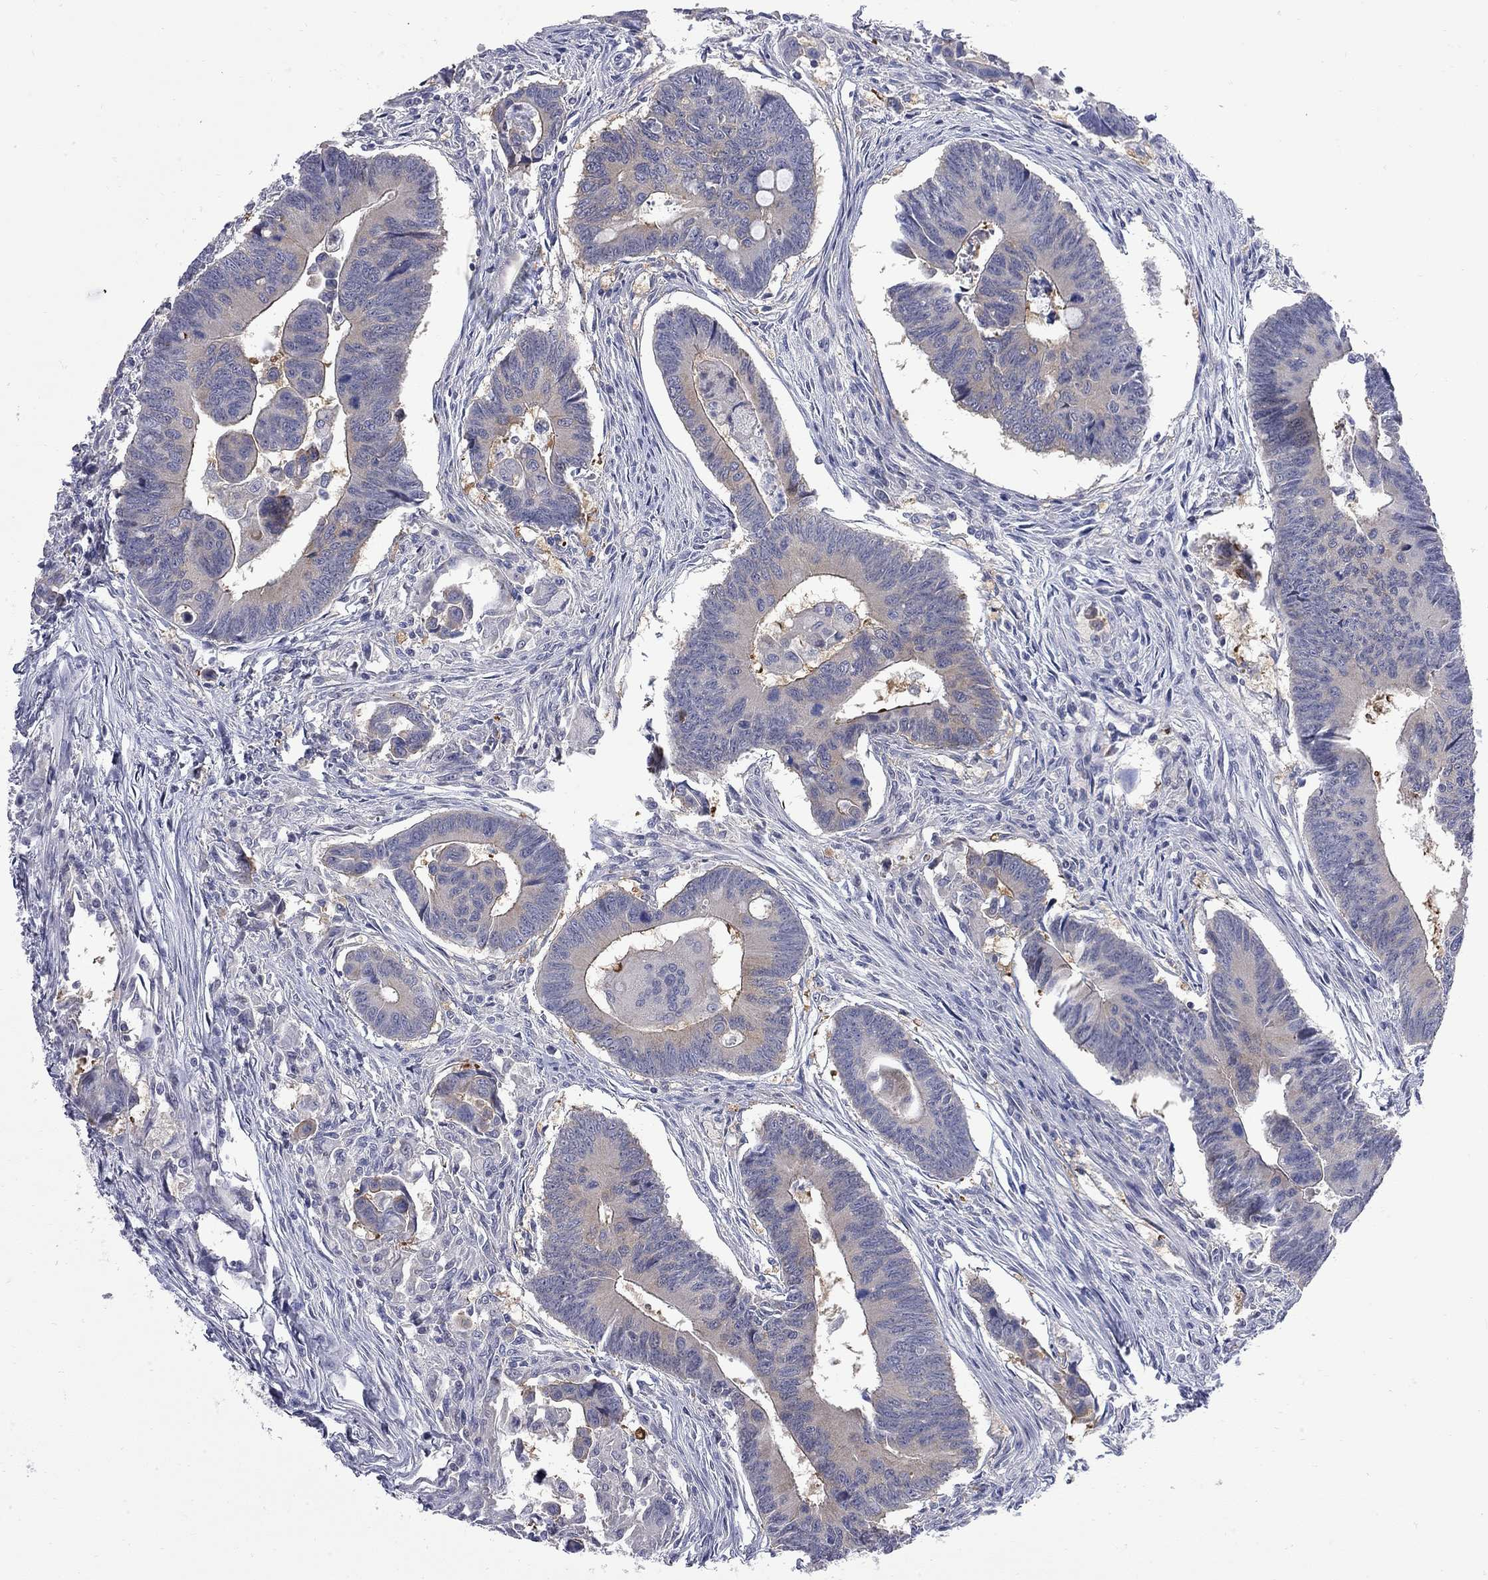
{"staining": {"intensity": "negative", "quantity": "none", "location": "none"}, "tissue": "colorectal cancer", "cell_type": "Tumor cells", "image_type": "cancer", "snomed": [{"axis": "morphology", "description": "Adenocarcinoma, NOS"}, {"axis": "topography", "description": "Rectum"}], "caption": "This micrograph is of colorectal cancer stained with immunohistochemistry to label a protein in brown with the nuclei are counter-stained blue. There is no positivity in tumor cells.", "gene": "GALNT8", "patient": {"sex": "male", "age": 67}}